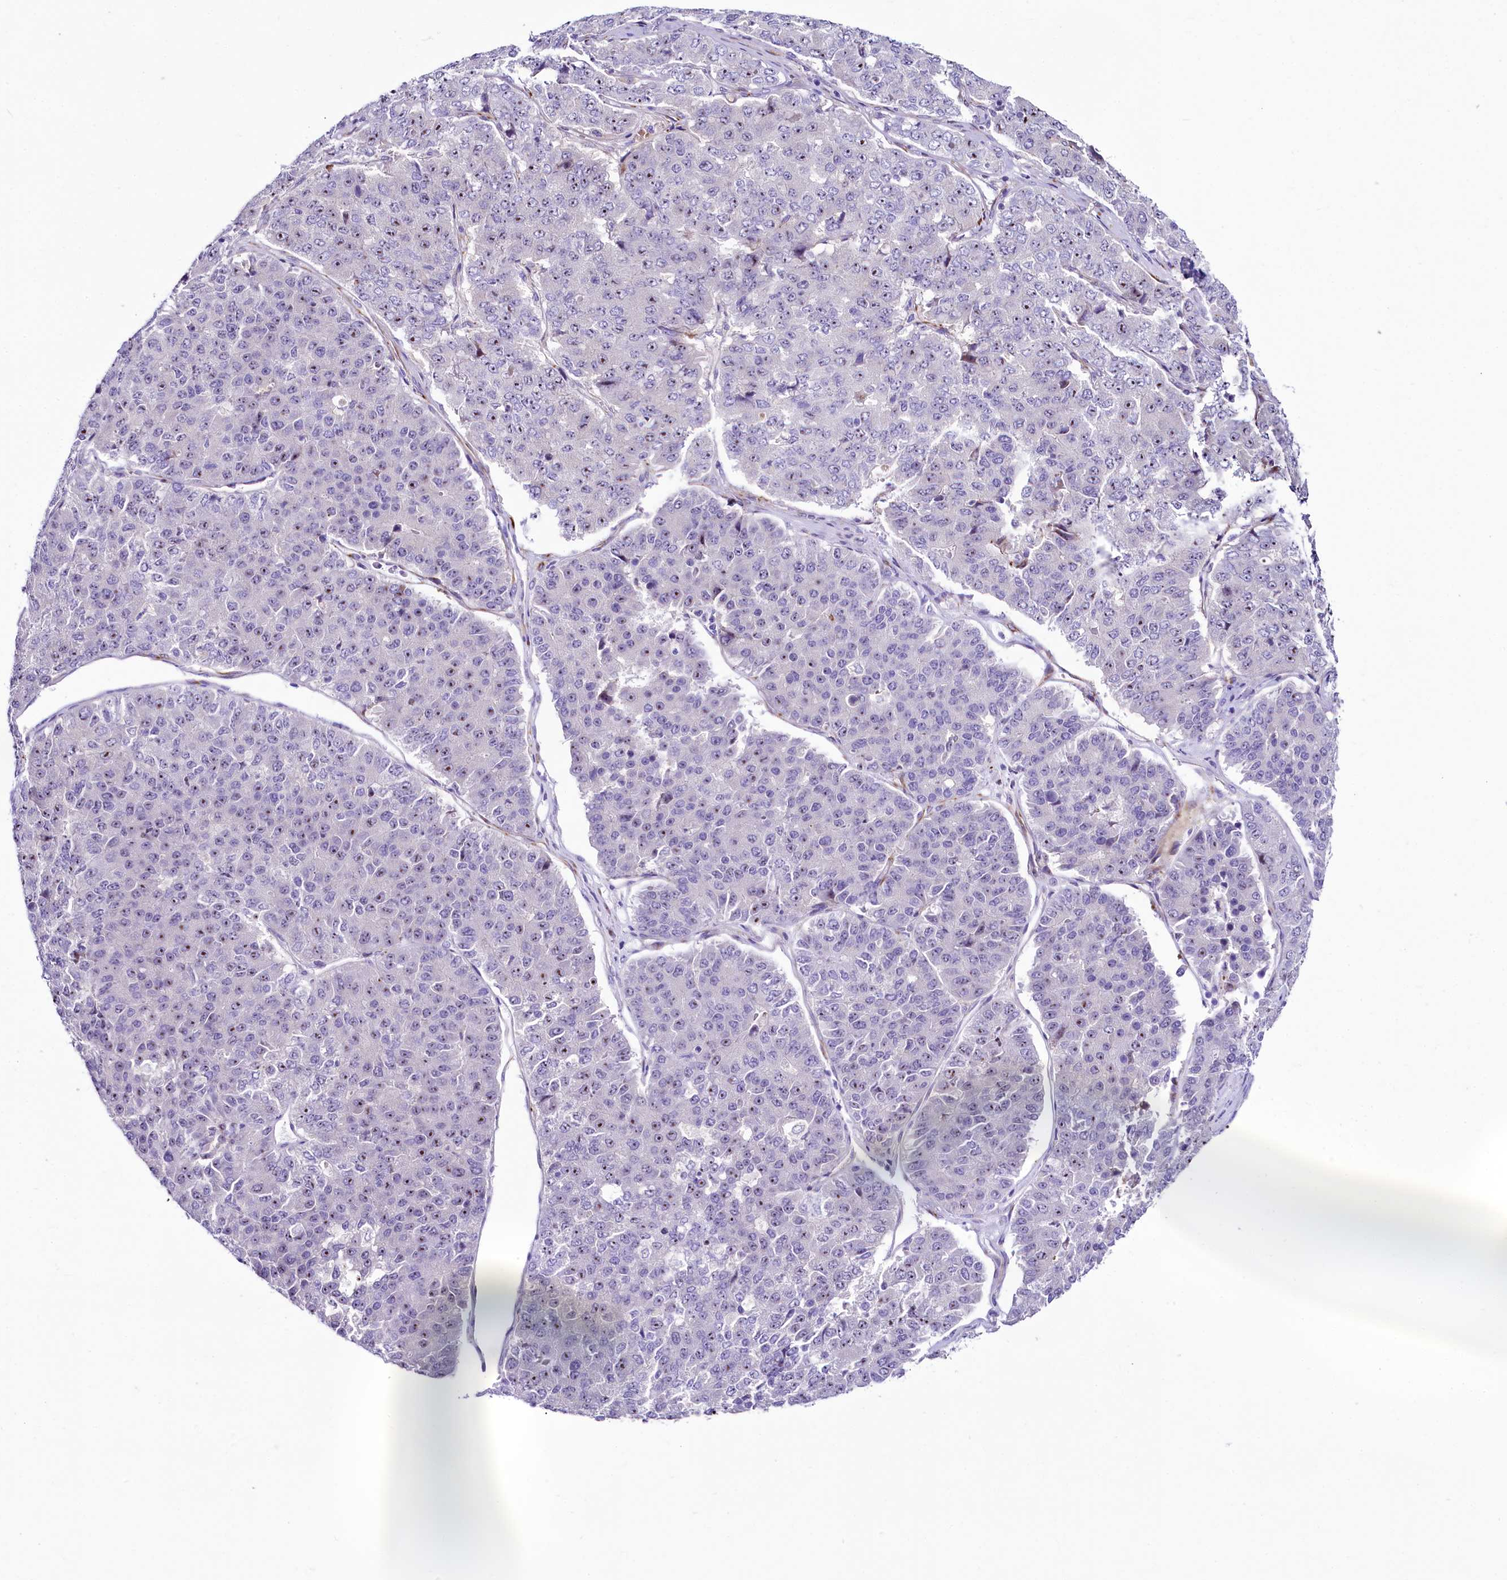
{"staining": {"intensity": "moderate", "quantity": "25%-75%", "location": "nuclear"}, "tissue": "pancreatic cancer", "cell_type": "Tumor cells", "image_type": "cancer", "snomed": [{"axis": "morphology", "description": "Adenocarcinoma, NOS"}, {"axis": "topography", "description": "Pancreas"}], "caption": "A brown stain shows moderate nuclear expression of a protein in human pancreatic adenocarcinoma tumor cells. (Stains: DAB in brown, nuclei in blue, Microscopy: brightfield microscopy at high magnification).", "gene": "SH3TC2", "patient": {"sex": "male", "age": 50}}